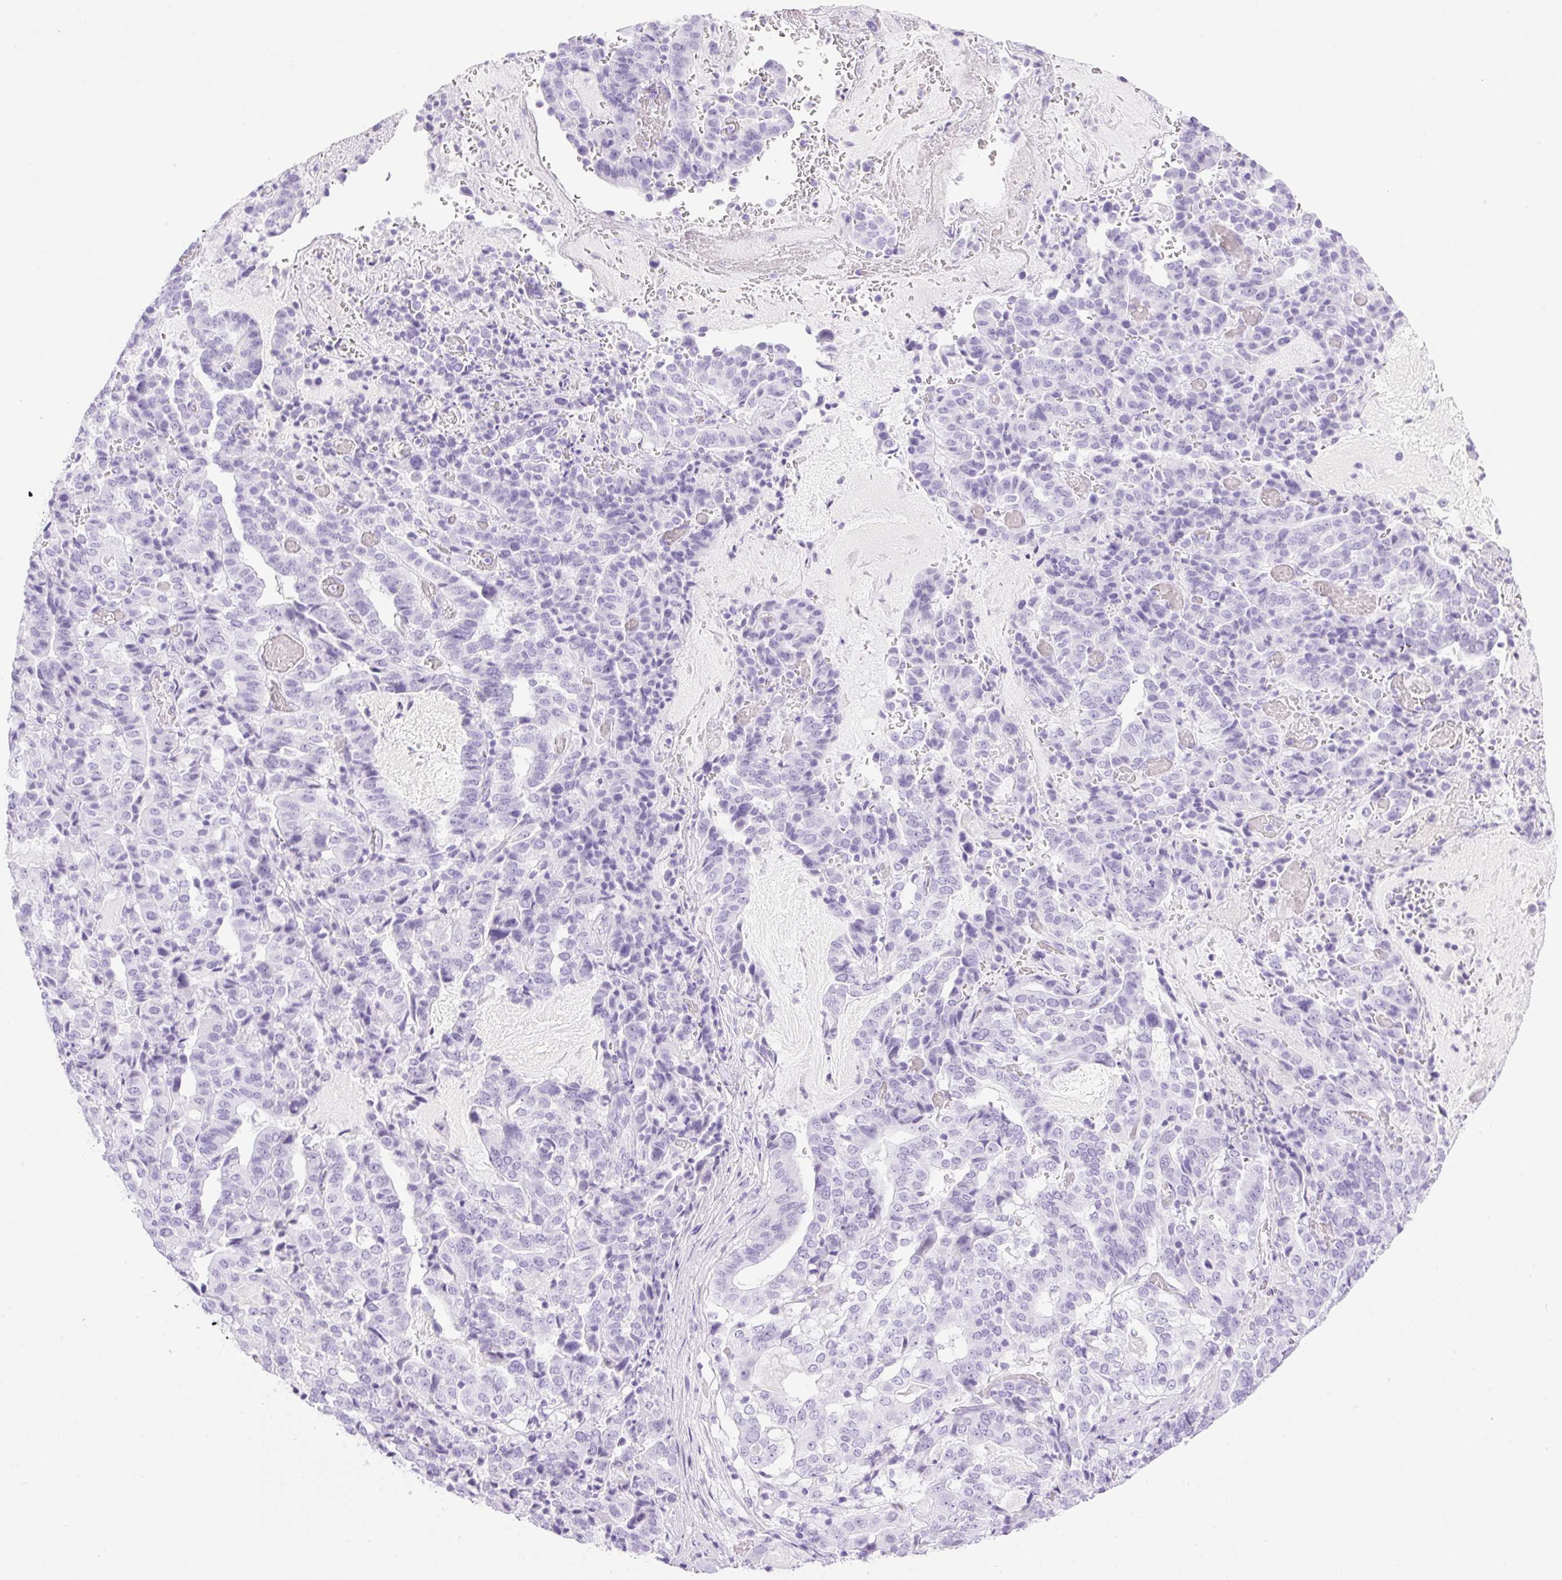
{"staining": {"intensity": "negative", "quantity": "none", "location": "none"}, "tissue": "stomach cancer", "cell_type": "Tumor cells", "image_type": "cancer", "snomed": [{"axis": "morphology", "description": "Adenocarcinoma, NOS"}, {"axis": "topography", "description": "Stomach"}], "caption": "IHC image of stomach cancer stained for a protein (brown), which demonstrates no expression in tumor cells. (Immunohistochemistry (ihc), brightfield microscopy, high magnification).", "gene": "SPRR4", "patient": {"sex": "male", "age": 48}}